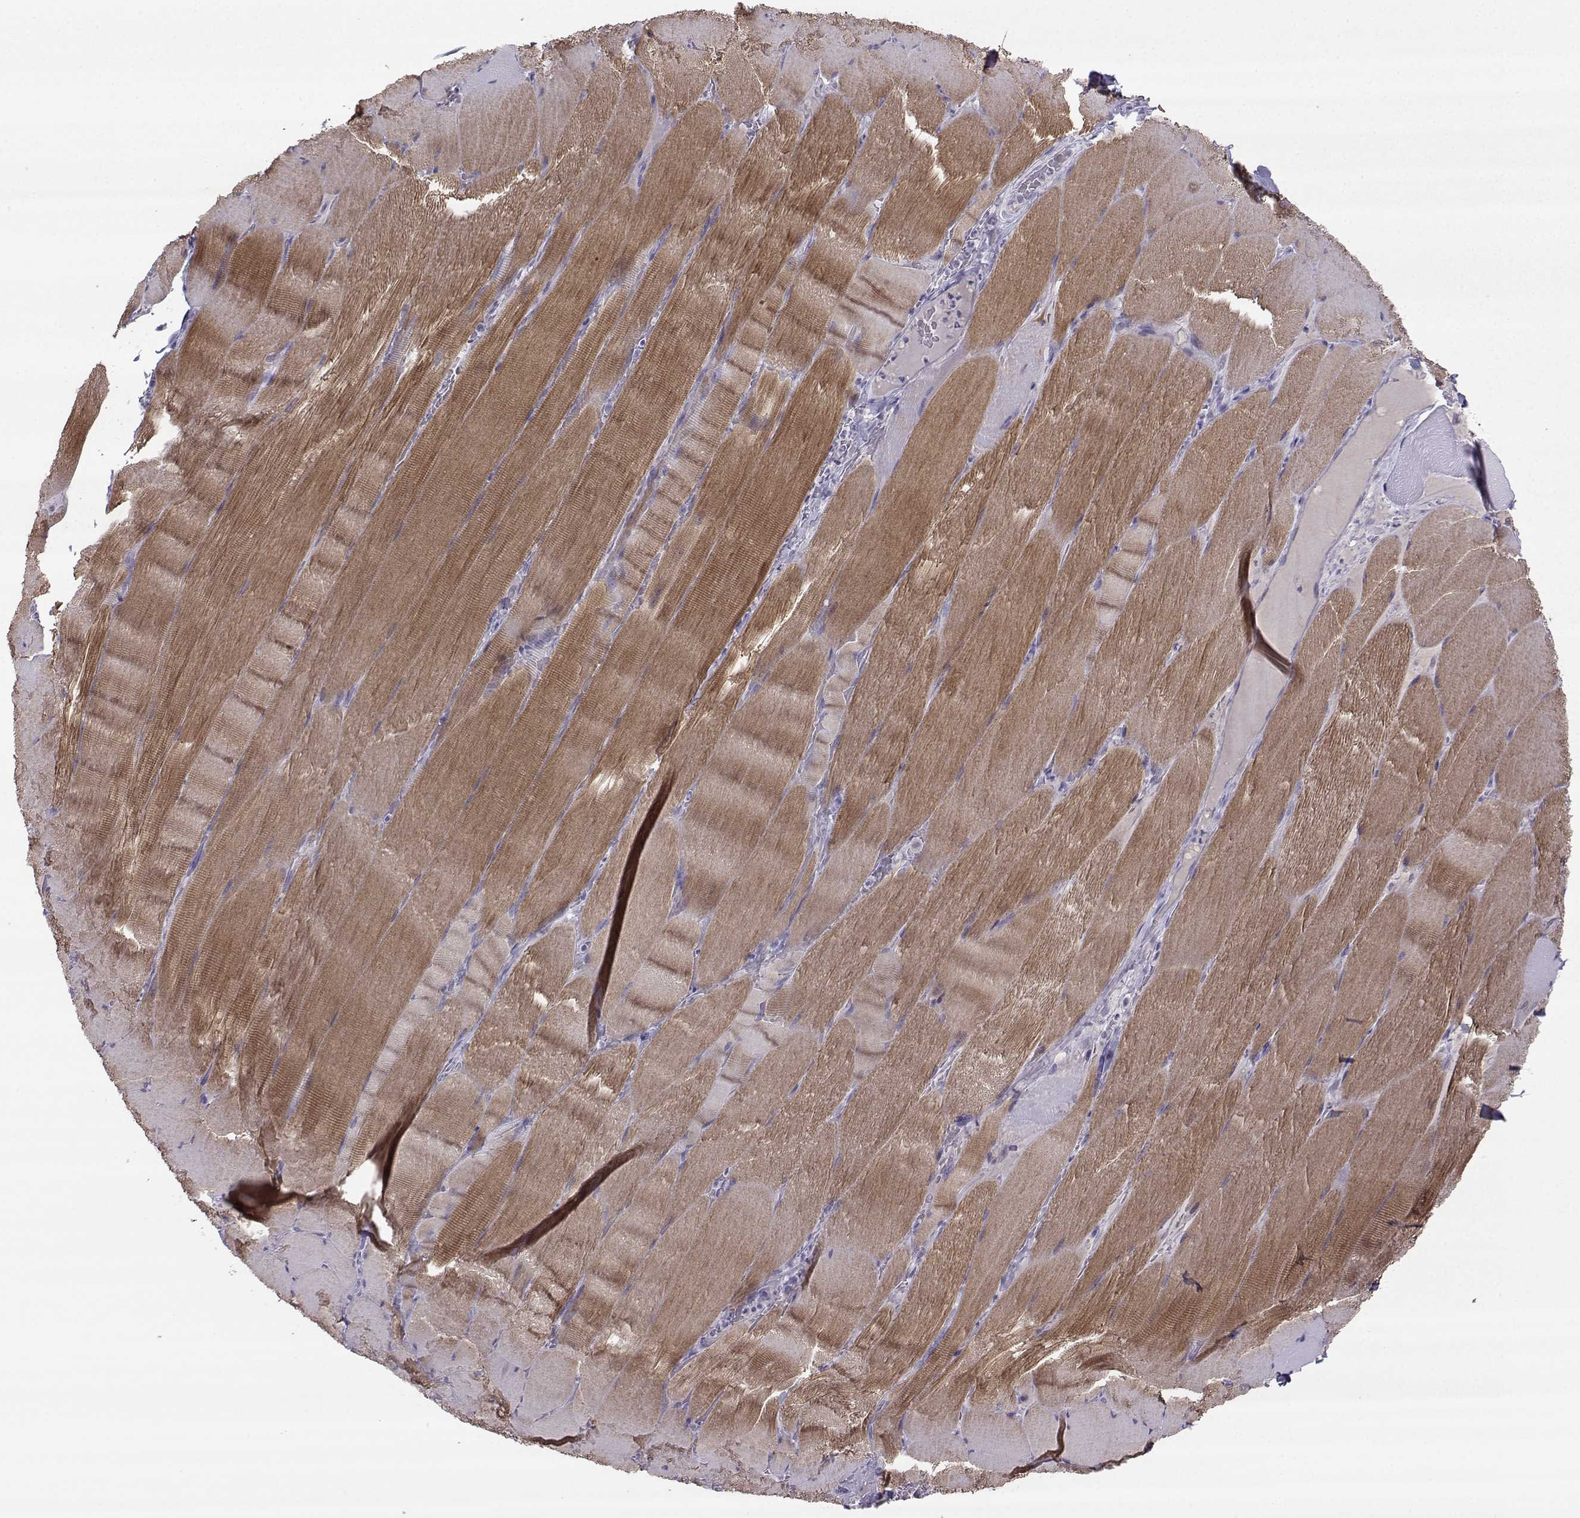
{"staining": {"intensity": "moderate", "quantity": "25%-75%", "location": "cytoplasmic/membranous"}, "tissue": "skeletal muscle", "cell_type": "Myocytes", "image_type": "normal", "snomed": [{"axis": "morphology", "description": "Normal tissue, NOS"}, {"axis": "topography", "description": "Skeletal muscle"}], "caption": "Immunohistochemistry (IHC) photomicrograph of normal skeletal muscle stained for a protein (brown), which reveals medium levels of moderate cytoplasmic/membranous expression in about 25%-75% of myocytes.", "gene": "ARMC2", "patient": {"sex": "male", "age": 56}}